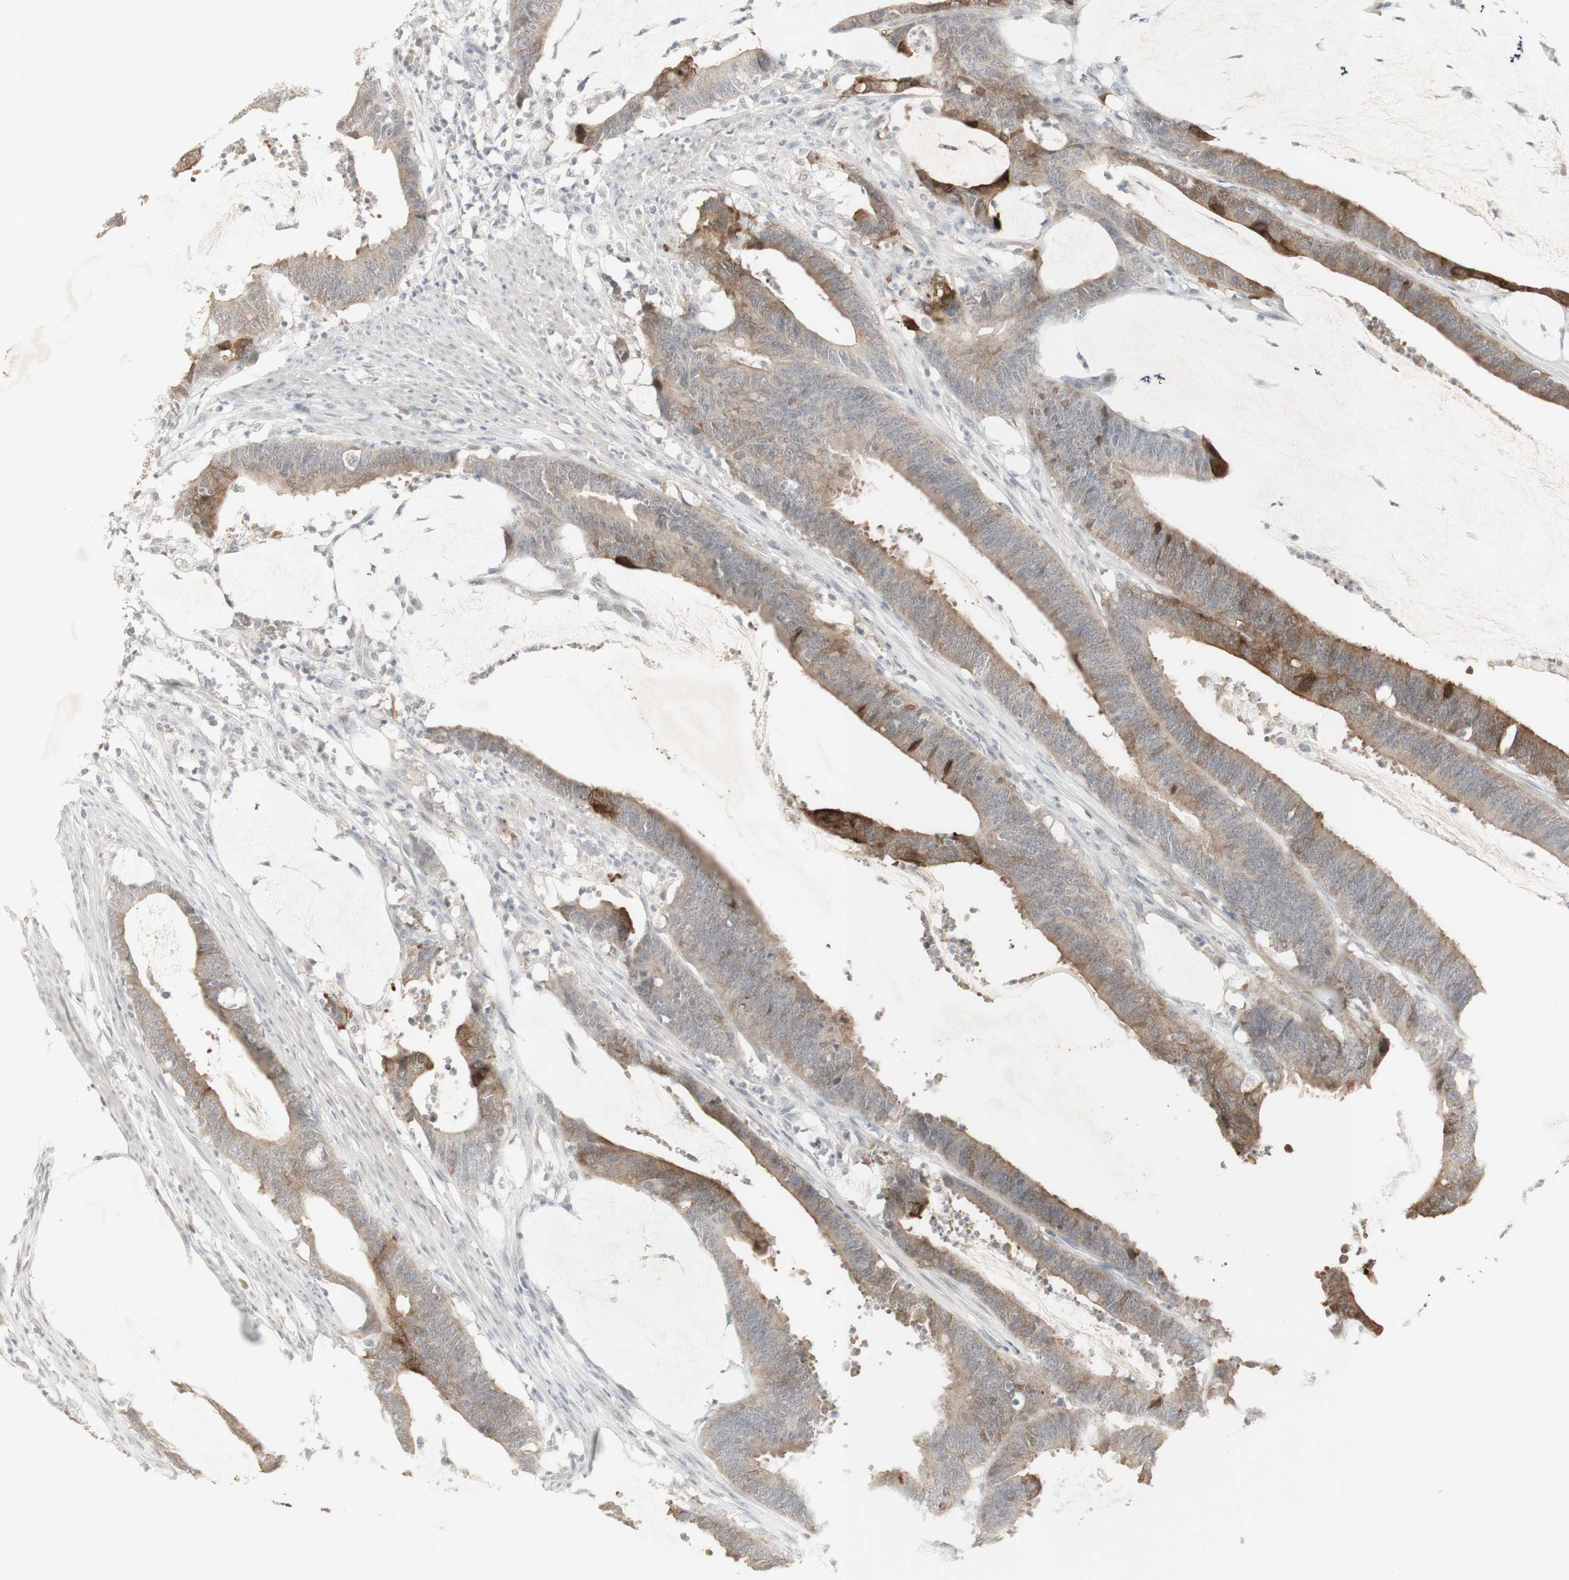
{"staining": {"intensity": "strong", "quantity": ">75%", "location": "cytoplasmic/membranous"}, "tissue": "colorectal cancer", "cell_type": "Tumor cells", "image_type": "cancer", "snomed": [{"axis": "morphology", "description": "Adenocarcinoma, NOS"}, {"axis": "topography", "description": "Rectum"}], "caption": "The histopathology image demonstrates immunohistochemical staining of colorectal cancer. There is strong cytoplasmic/membranous staining is present in about >75% of tumor cells.", "gene": "C1orf116", "patient": {"sex": "female", "age": 66}}